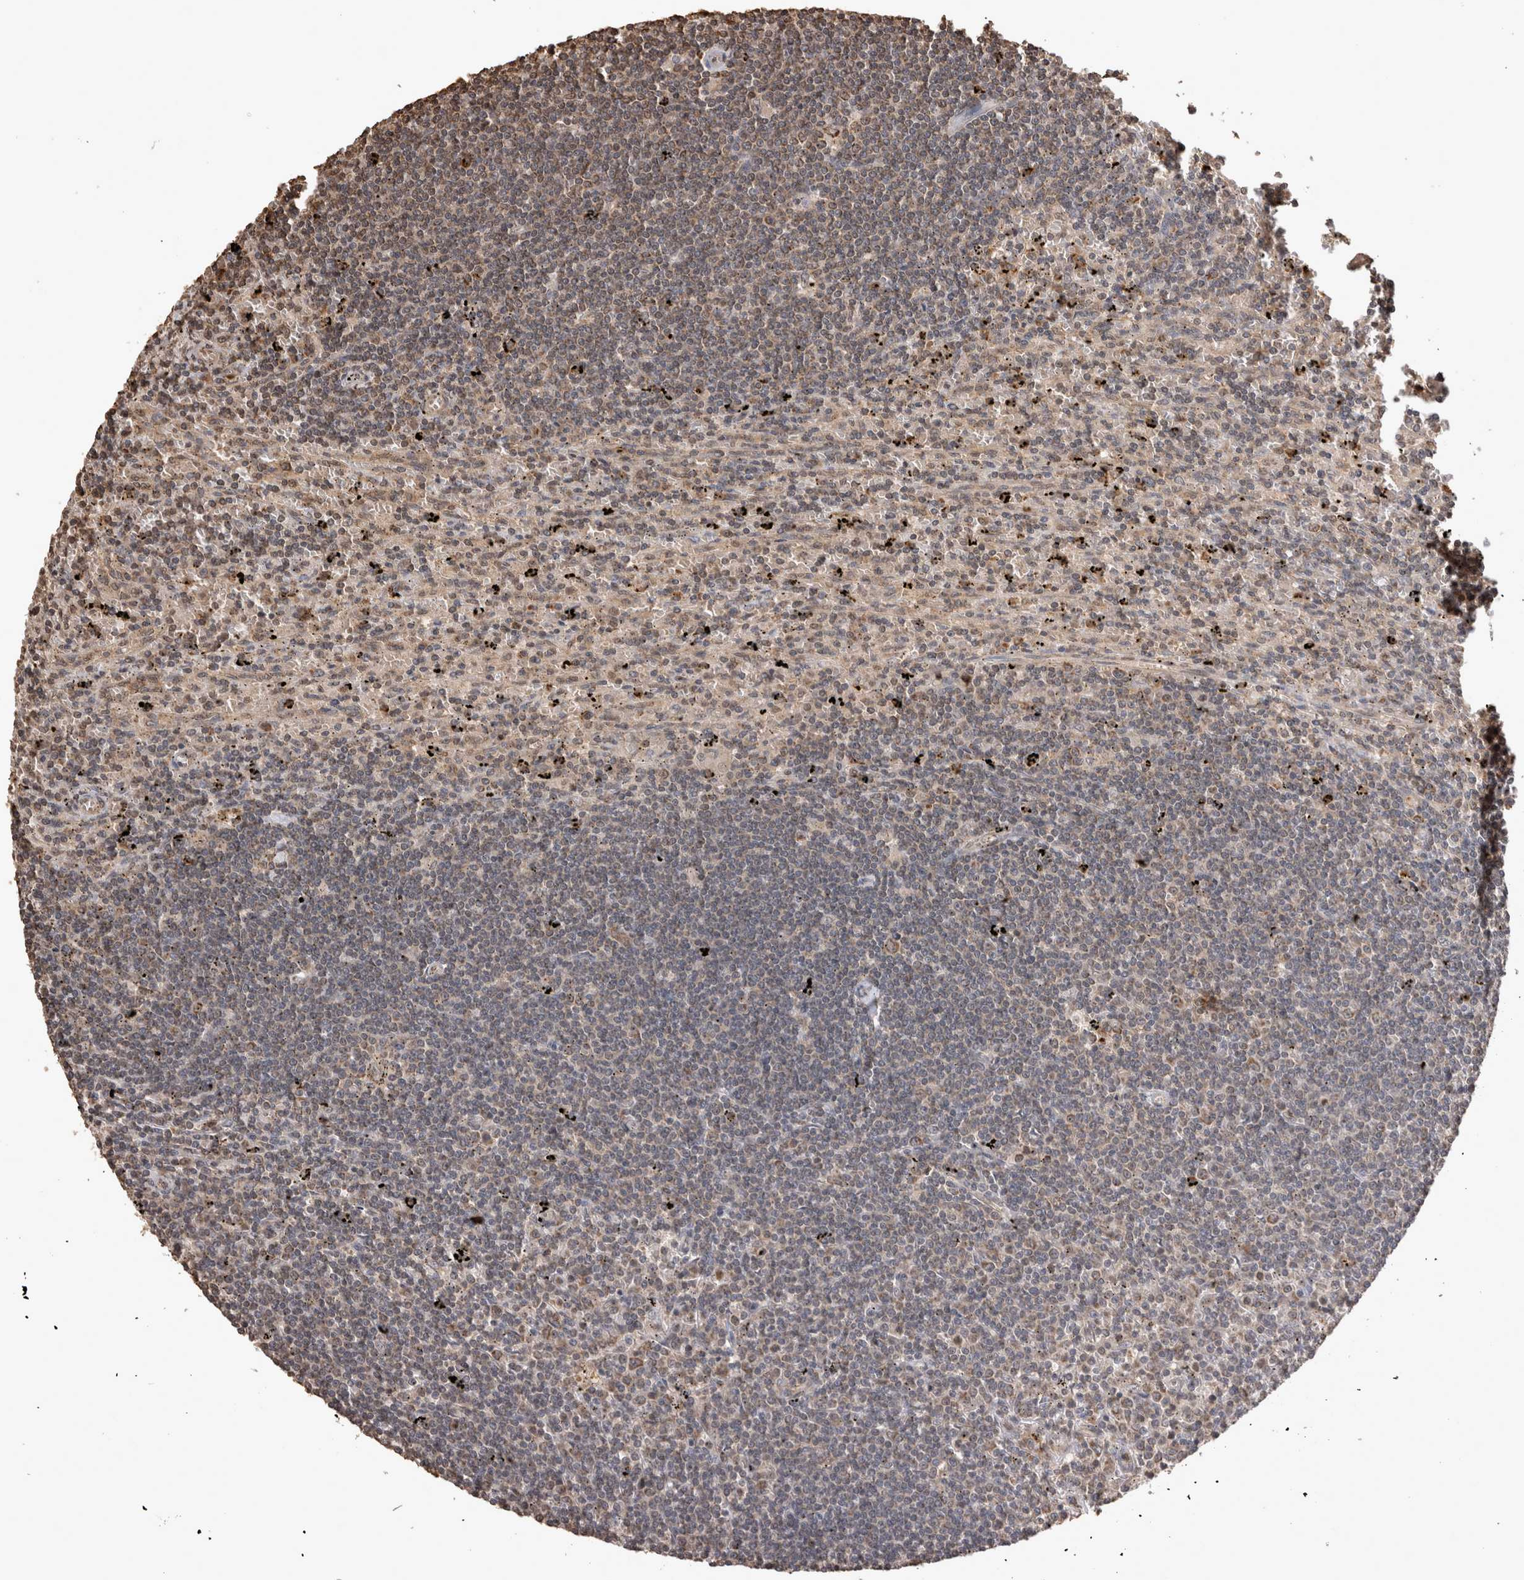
{"staining": {"intensity": "moderate", "quantity": "<25%", "location": "cytoplasmic/membranous"}, "tissue": "lymphoma", "cell_type": "Tumor cells", "image_type": "cancer", "snomed": [{"axis": "morphology", "description": "Malignant lymphoma, non-Hodgkin's type, Low grade"}, {"axis": "topography", "description": "Spleen"}], "caption": "Malignant lymphoma, non-Hodgkin's type (low-grade) tissue reveals moderate cytoplasmic/membranous staining in approximately <25% of tumor cells", "gene": "SOCS5", "patient": {"sex": "male", "age": 76}}